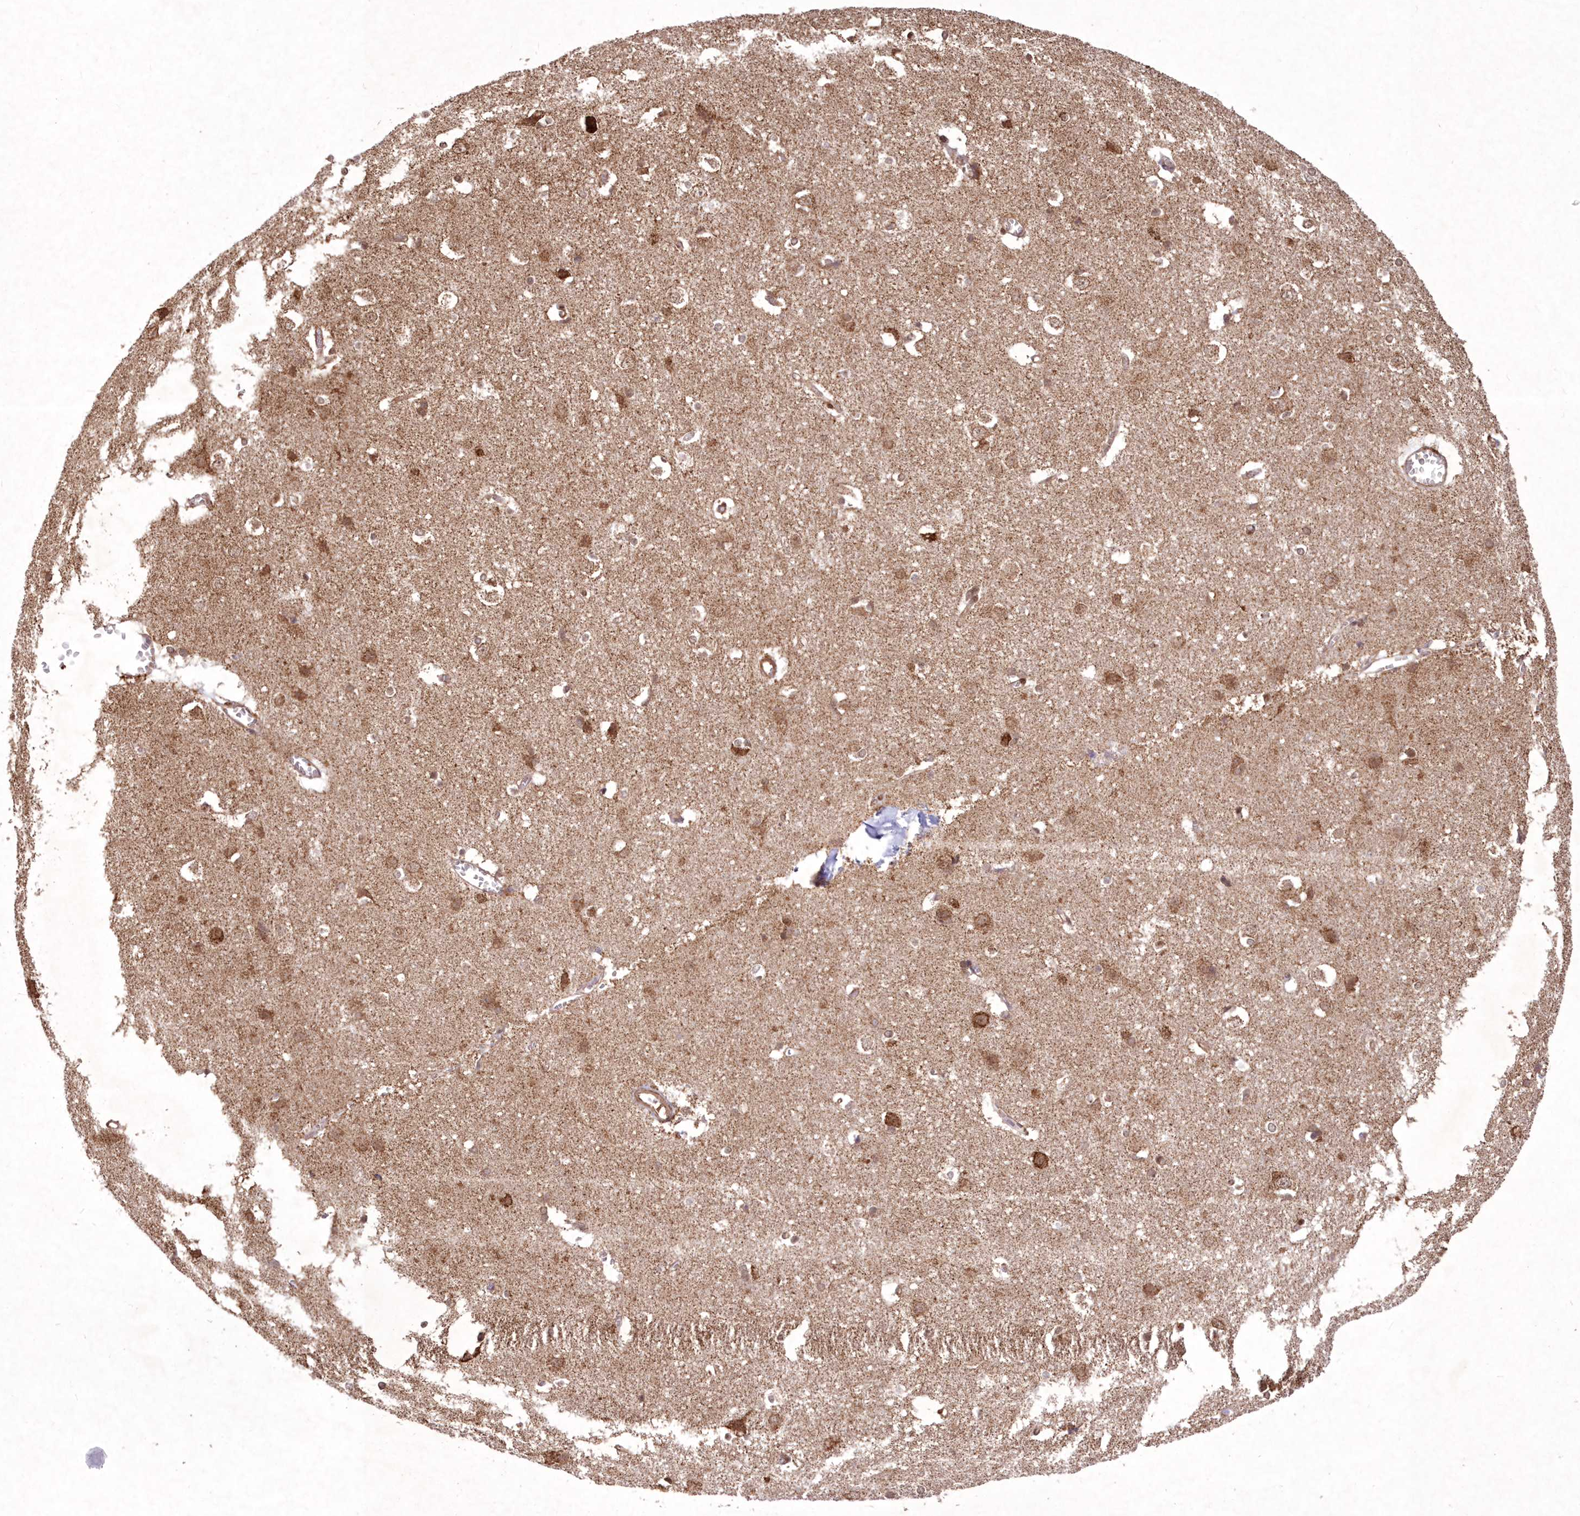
{"staining": {"intensity": "moderate", "quantity": ">75%", "location": "cytoplasmic/membranous"}, "tissue": "cerebral cortex", "cell_type": "Endothelial cells", "image_type": "normal", "snomed": [{"axis": "morphology", "description": "Normal tissue, NOS"}, {"axis": "topography", "description": "Cerebral cortex"}], "caption": "Immunohistochemistry image of normal human cerebral cortex stained for a protein (brown), which displays medium levels of moderate cytoplasmic/membranous positivity in about >75% of endothelial cells.", "gene": "TMEM139", "patient": {"sex": "male", "age": 54}}